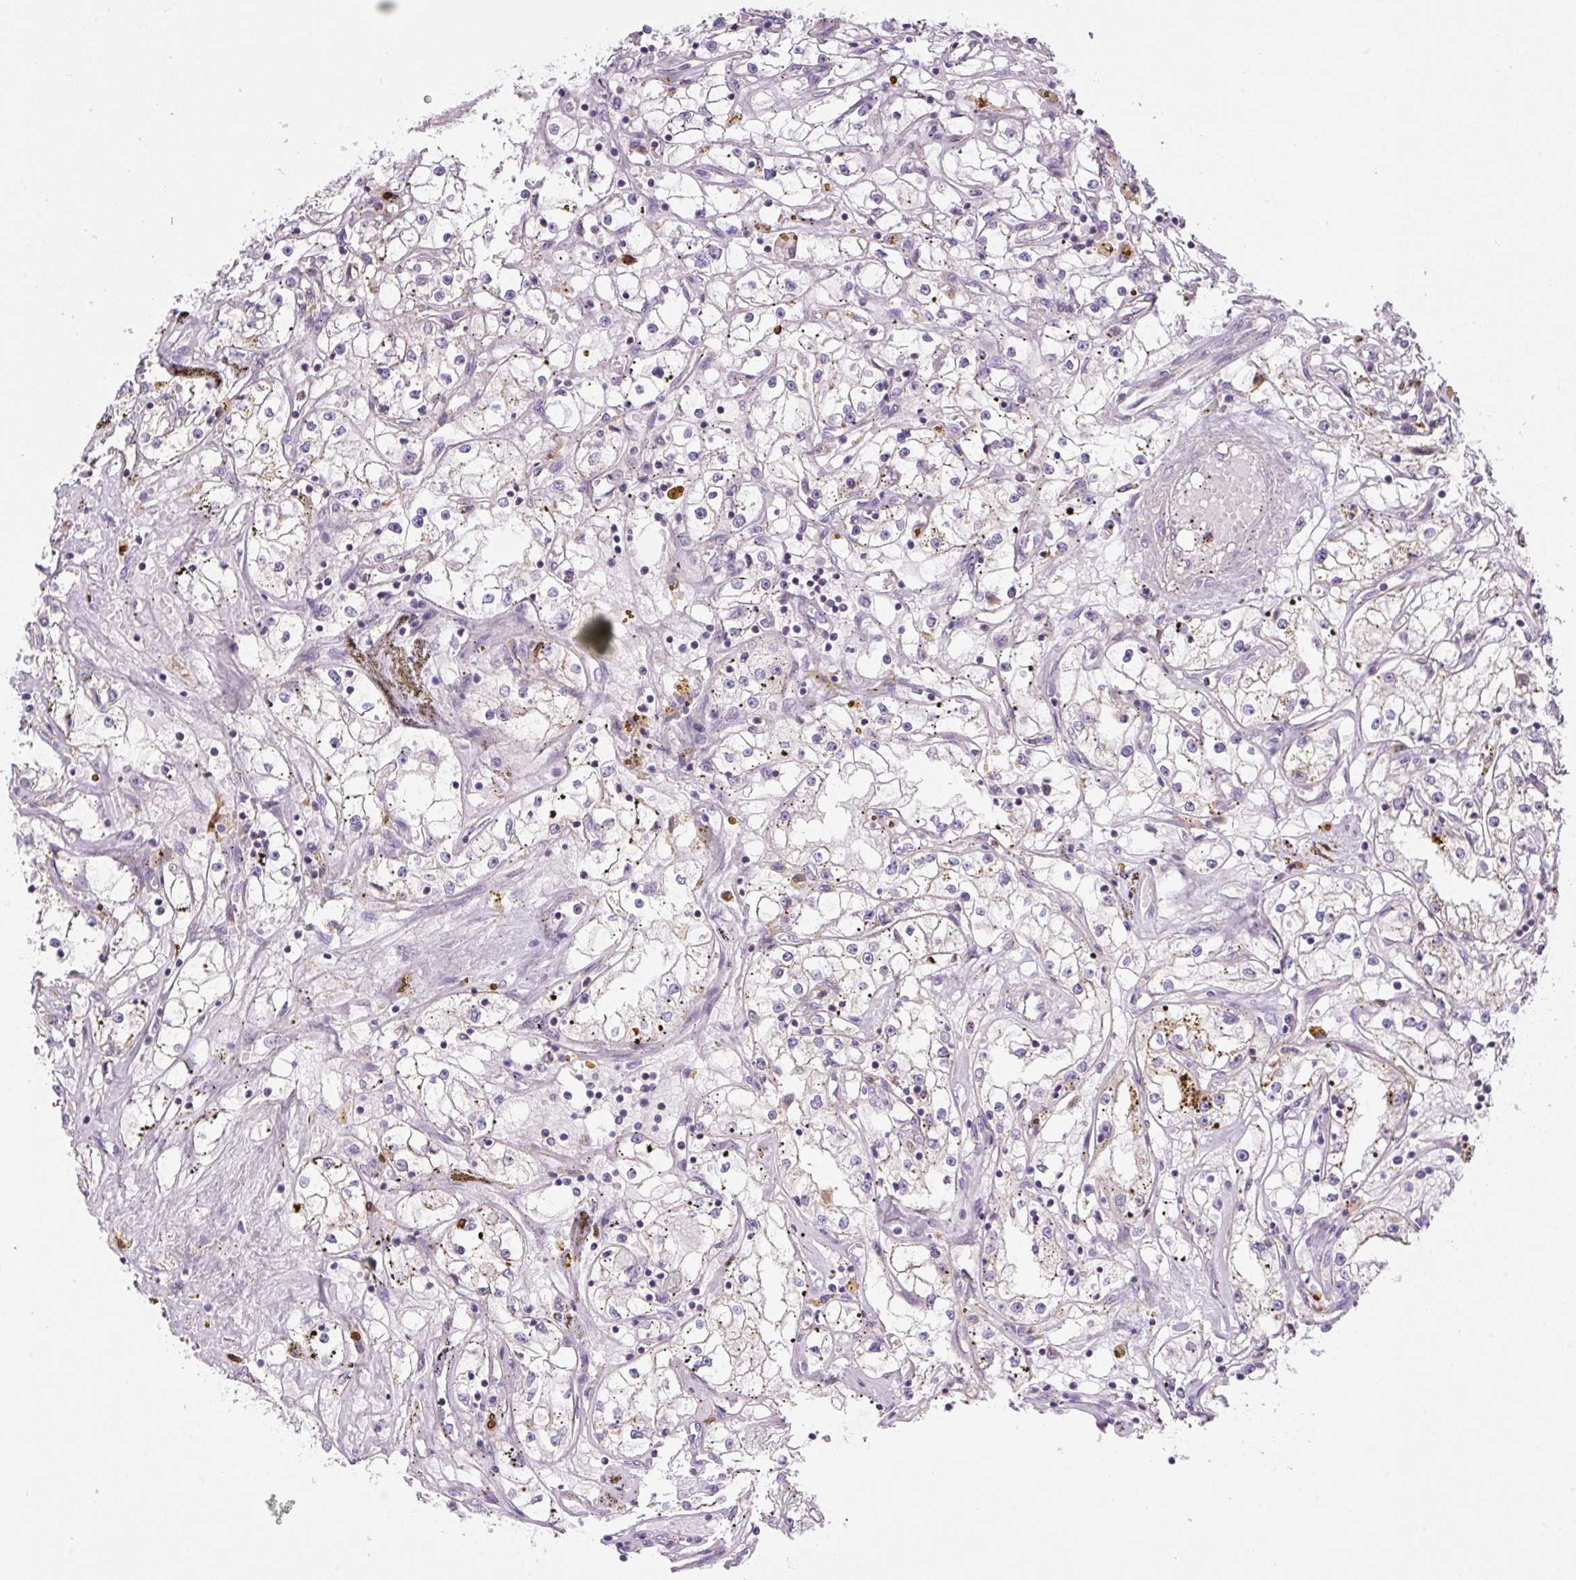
{"staining": {"intensity": "negative", "quantity": "none", "location": "none"}, "tissue": "renal cancer", "cell_type": "Tumor cells", "image_type": "cancer", "snomed": [{"axis": "morphology", "description": "Adenocarcinoma, NOS"}, {"axis": "topography", "description": "Kidney"}], "caption": "Adenocarcinoma (renal) was stained to show a protein in brown. There is no significant staining in tumor cells. (Brightfield microscopy of DAB immunohistochemistry at high magnification).", "gene": "PIP5KL1", "patient": {"sex": "male", "age": 56}}